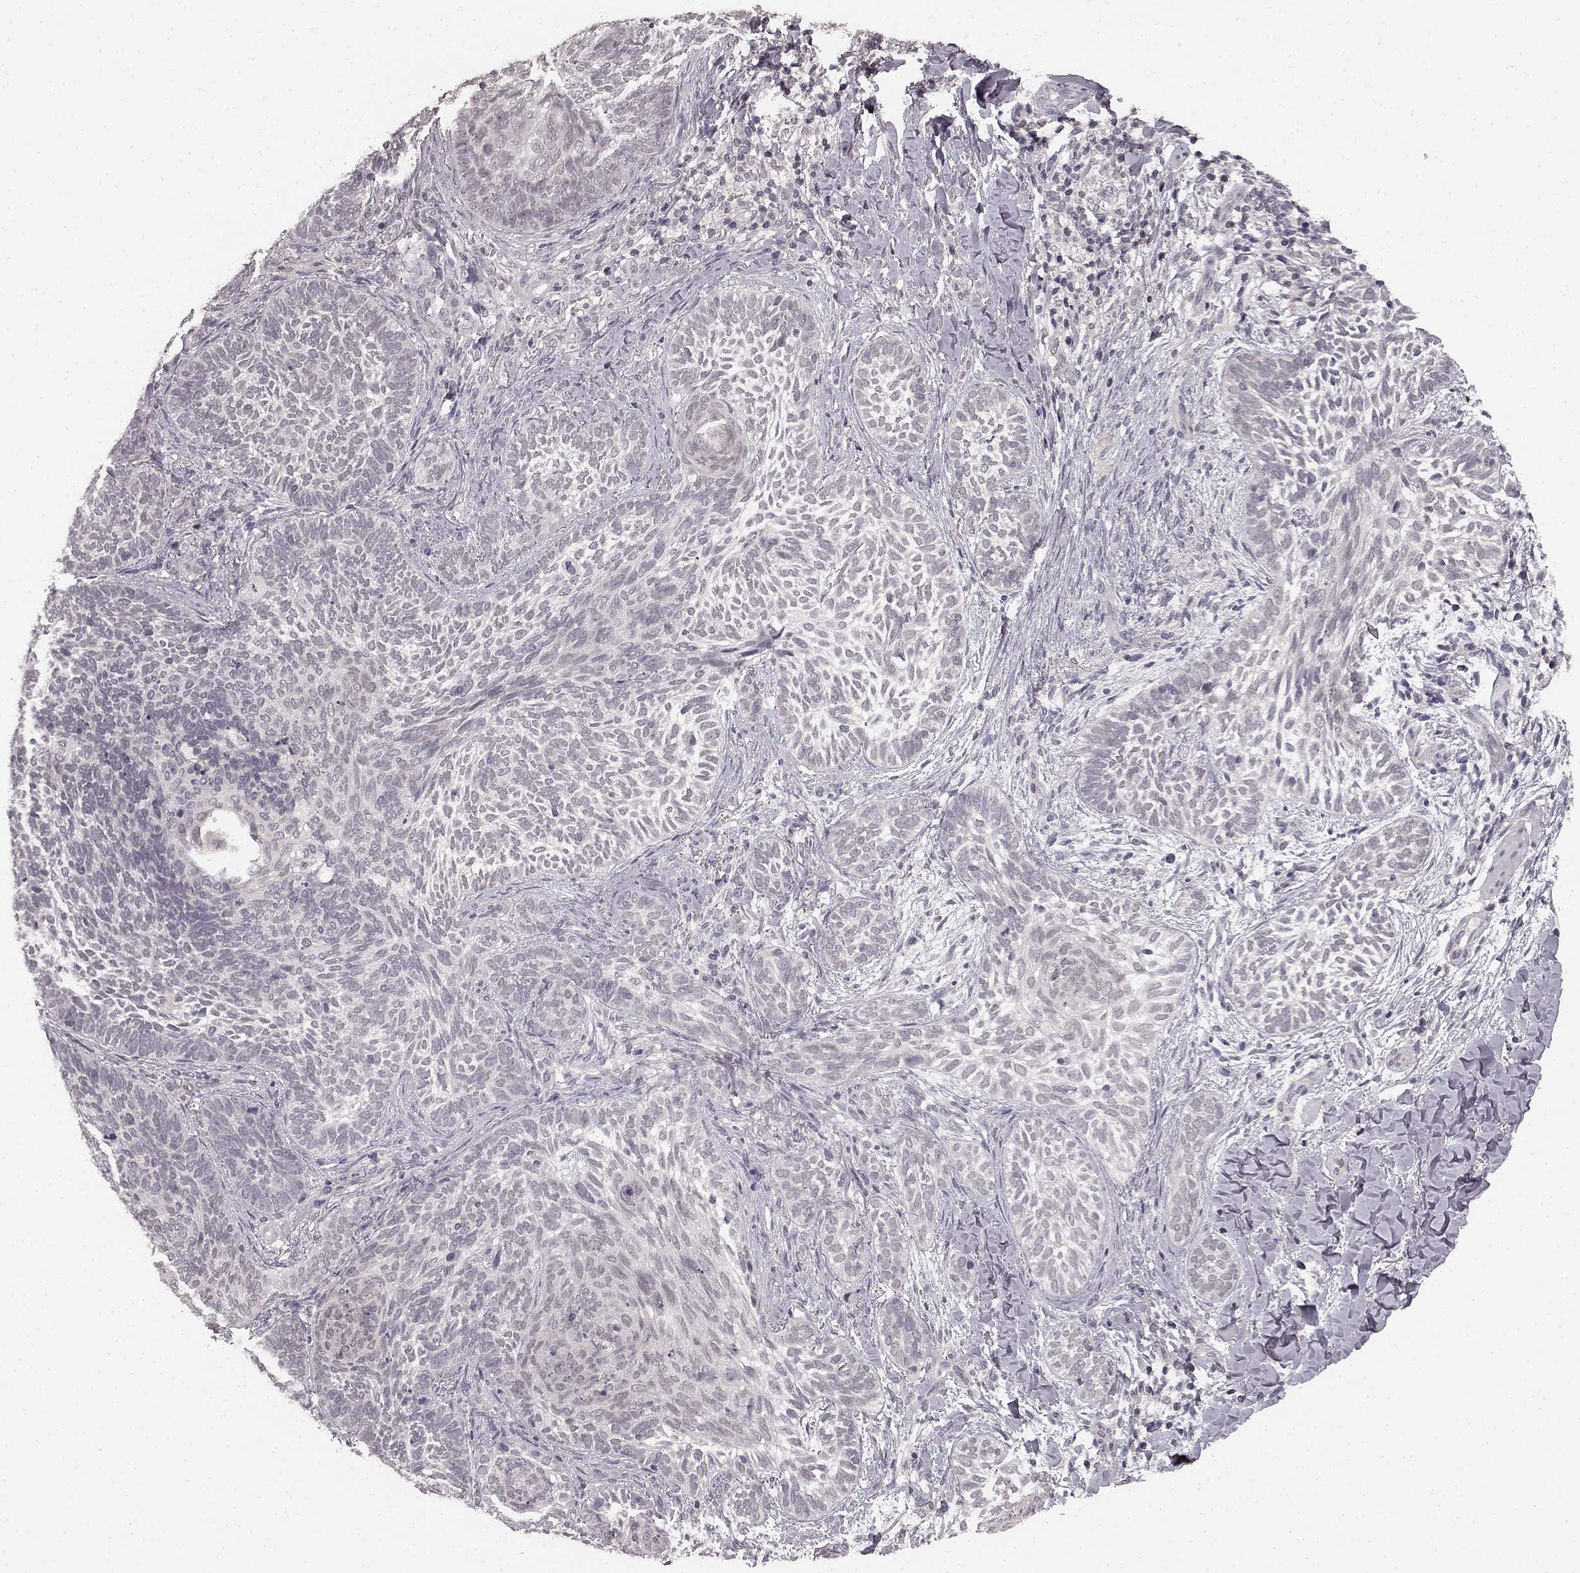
{"staining": {"intensity": "negative", "quantity": "none", "location": "none"}, "tissue": "skin cancer", "cell_type": "Tumor cells", "image_type": "cancer", "snomed": [{"axis": "morphology", "description": "Normal tissue, NOS"}, {"axis": "morphology", "description": "Basal cell carcinoma"}, {"axis": "topography", "description": "Skin"}], "caption": "The immunohistochemistry (IHC) histopathology image has no significant staining in tumor cells of basal cell carcinoma (skin) tissue. The staining is performed using DAB brown chromogen with nuclei counter-stained in using hematoxylin.", "gene": "HCN4", "patient": {"sex": "male", "age": 46}}